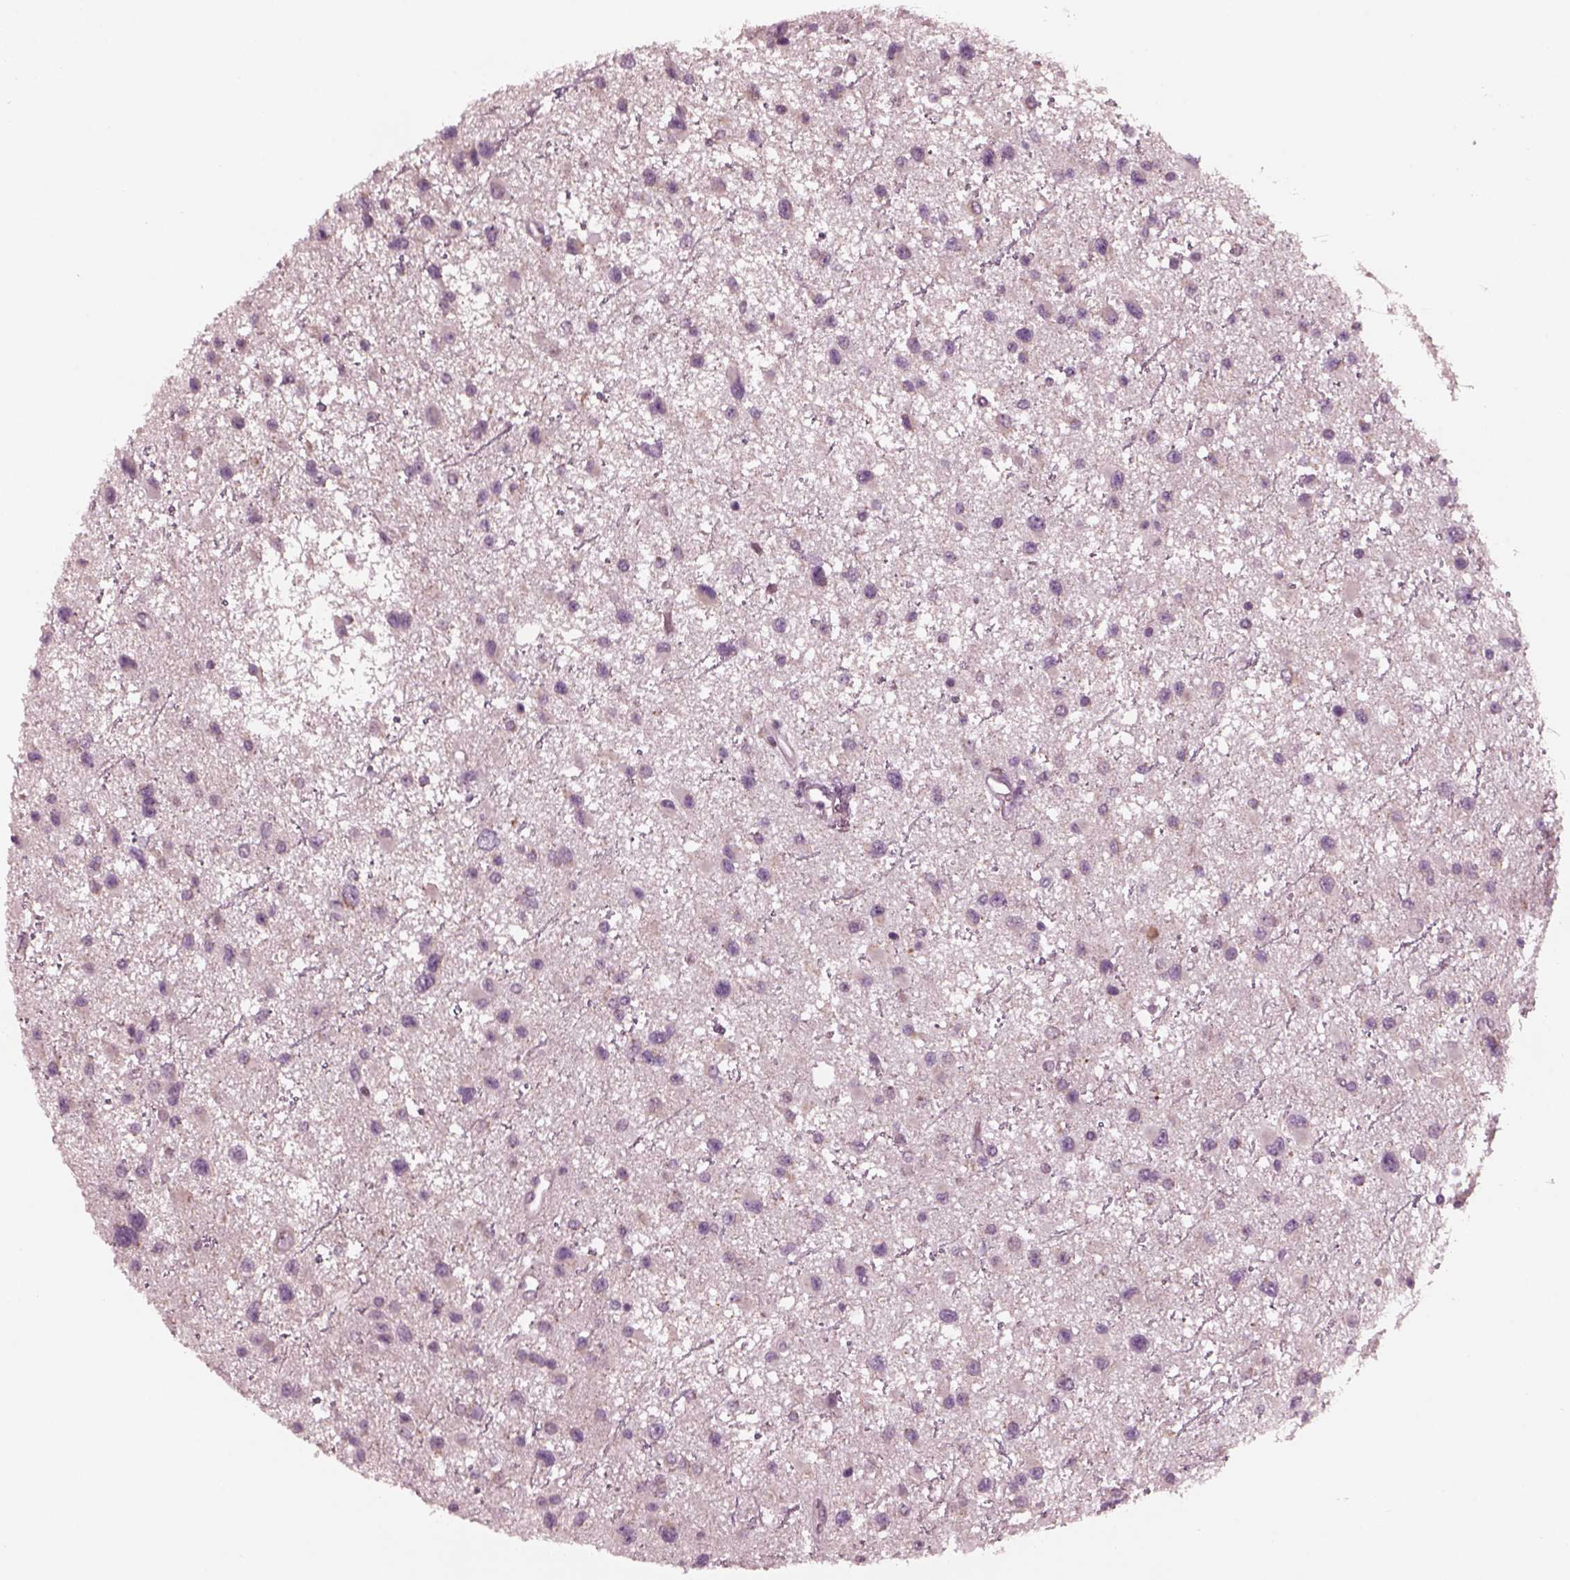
{"staining": {"intensity": "negative", "quantity": "none", "location": "none"}, "tissue": "glioma", "cell_type": "Tumor cells", "image_type": "cancer", "snomed": [{"axis": "morphology", "description": "Glioma, malignant, Low grade"}, {"axis": "topography", "description": "Brain"}], "caption": "Tumor cells show no significant protein staining in malignant low-grade glioma.", "gene": "CELSR3", "patient": {"sex": "female", "age": 32}}